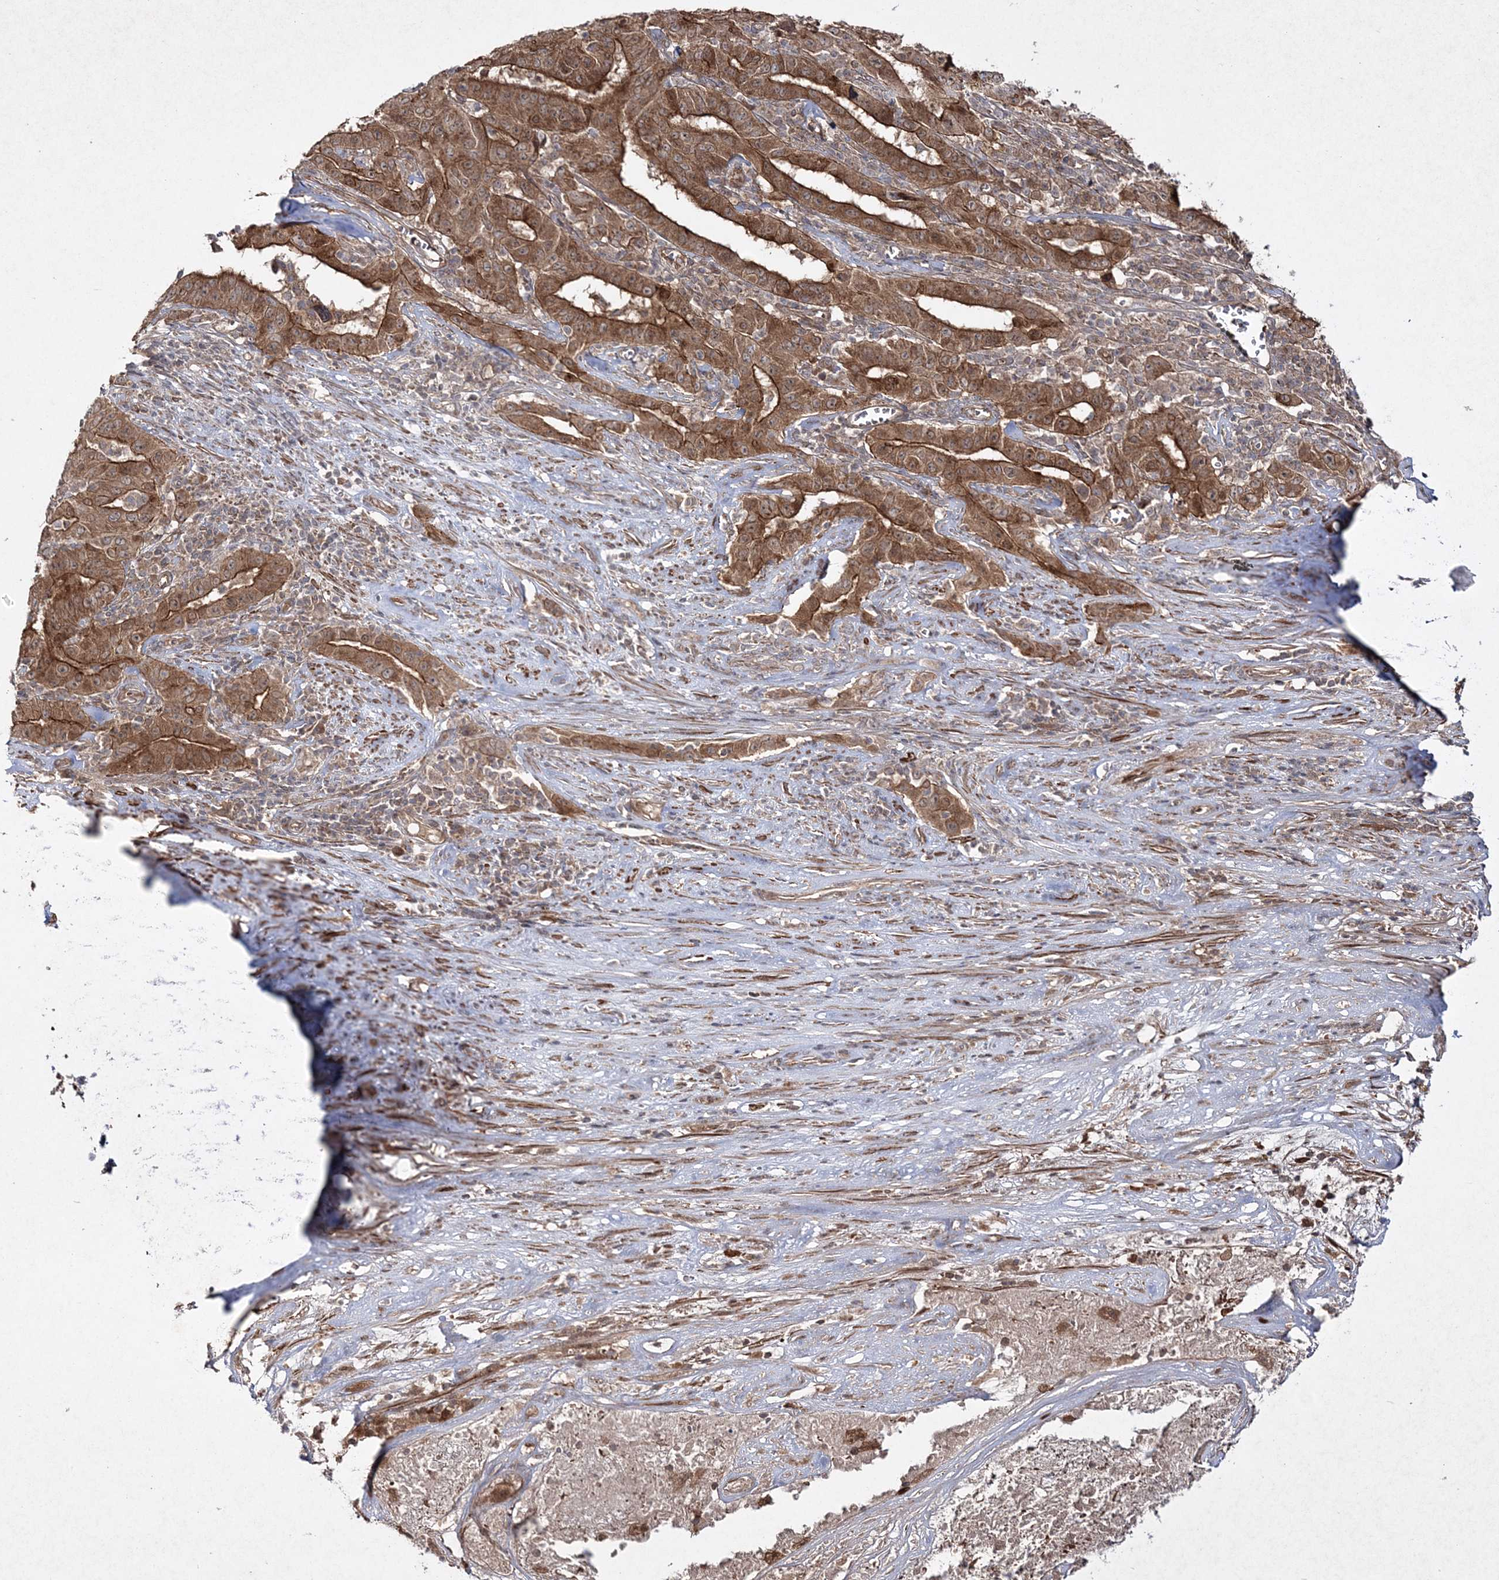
{"staining": {"intensity": "strong", "quantity": ">75%", "location": "cytoplasmic/membranous"}, "tissue": "pancreatic cancer", "cell_type": "Tumor cells", "image_type": "cancer", "snomed": [{"axis": "morphology", "description": "Adenocarcinoma, NOS"}, {"axis": "topography", "description": "Pancreas"}], "caption": "IHC (DAB) staining of pancreatic cancer (adenocarcinoma) displays strong cytoplasmic/membranous protein expression in about >75% of tumor cells.", "gene": "MOCS2", "patient": {"sex": "male", "age": 63}}